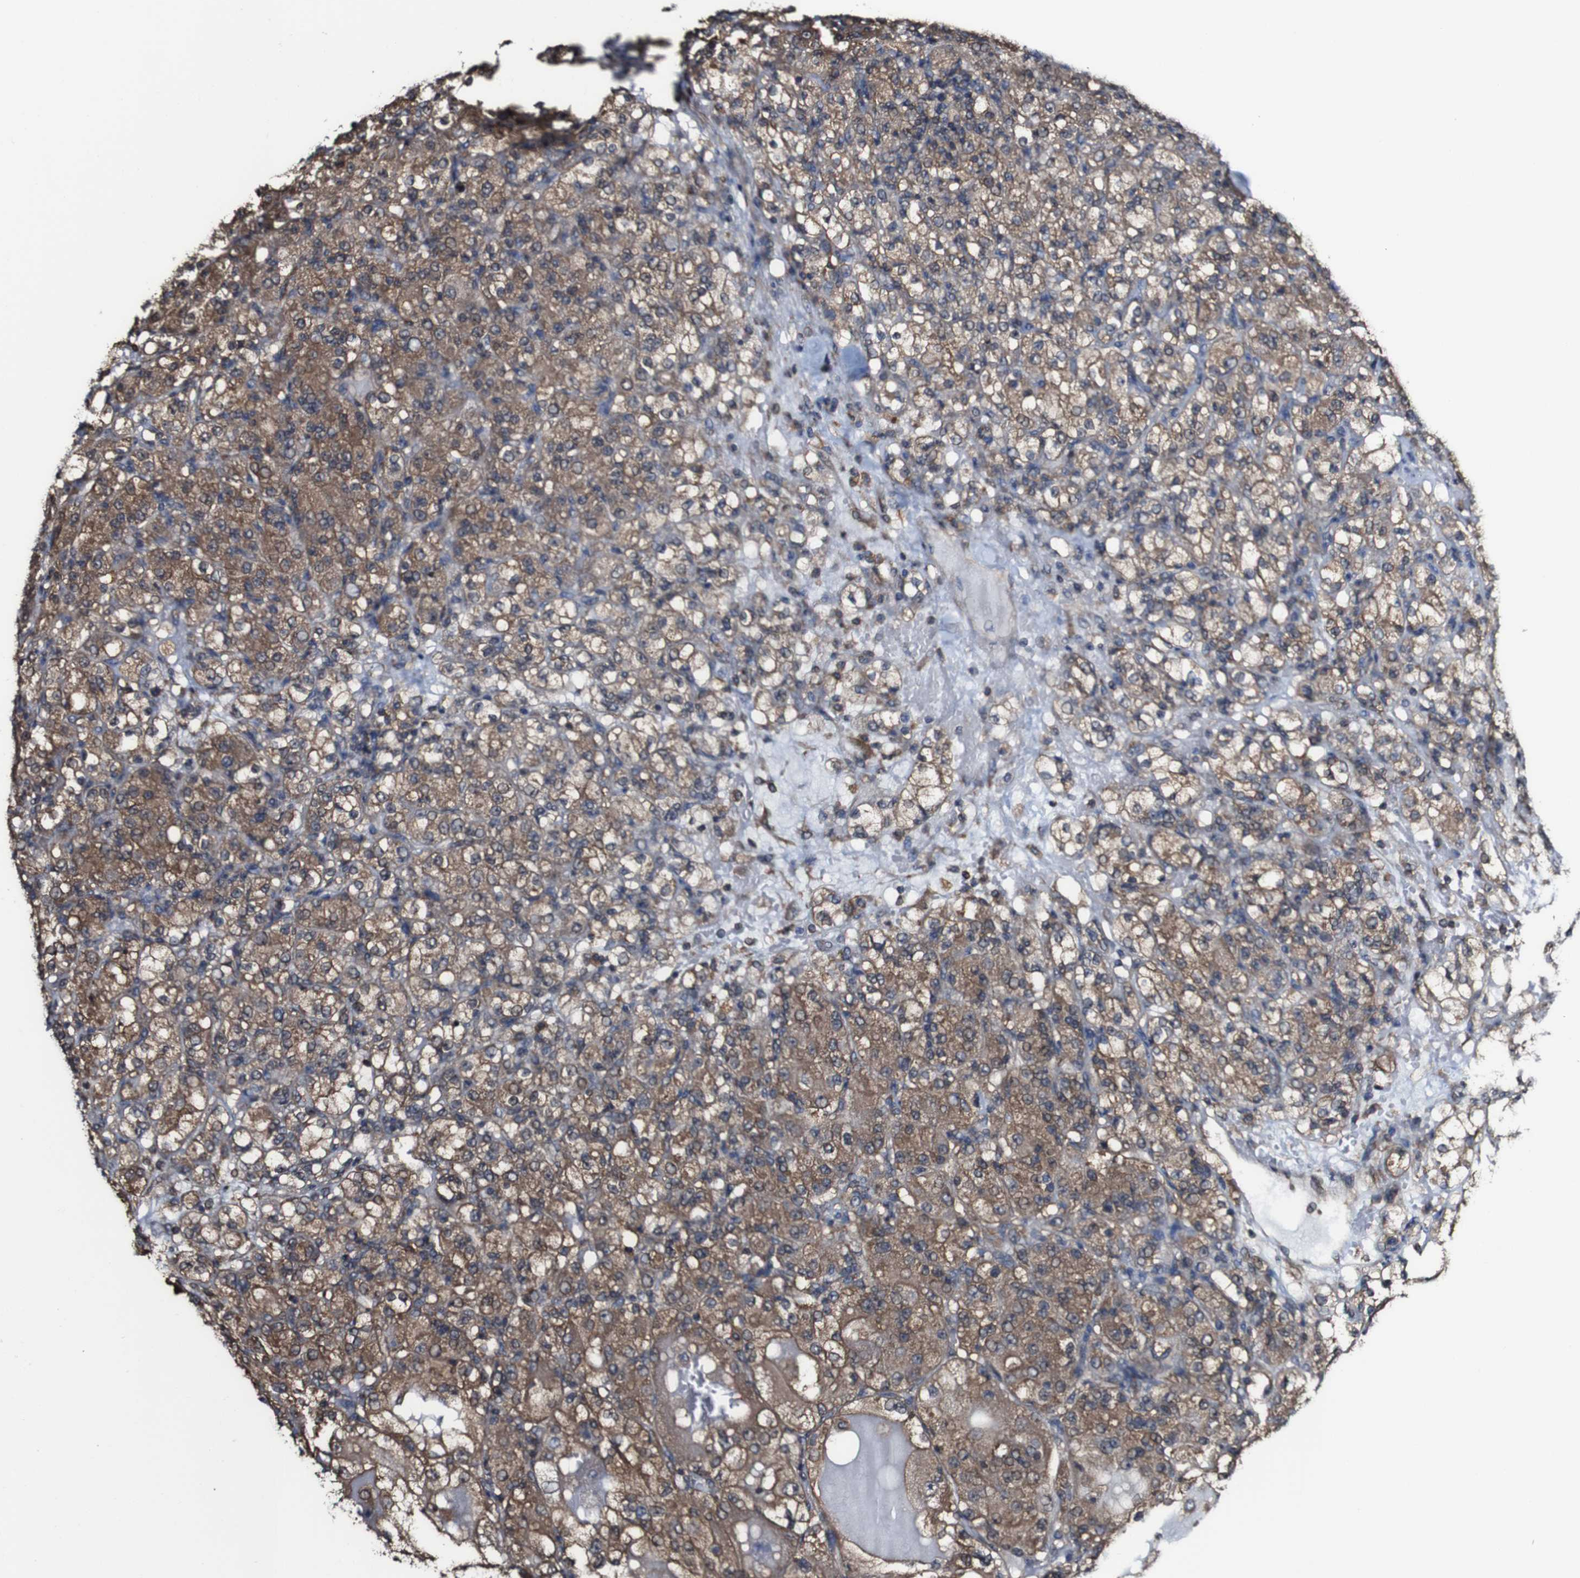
{"staining": {"intensity": "moderate", "quantity": ">75%", "location": "cytoplasmic/membranous"}, "tissue": "renal cancer", "cell_type": "Tumor cells", "image_type": "cancer", "snomed": [{"axis": "morphology", "description": "Normal tissue, NOS"}, {"axis": "morphology", "description": "Adenocarcinoma, NOS"}, {"axis": "topography", "description": "Kidney"}], "caption": "About >75% of tumor cells in adenocarcinoma (renal) display moderate cytoplasmic/membranous protein staining as visualized by brown immunohistochemical staining.", "gene": "PTPRR", "patient": {"sex": "male", "age": 61}}